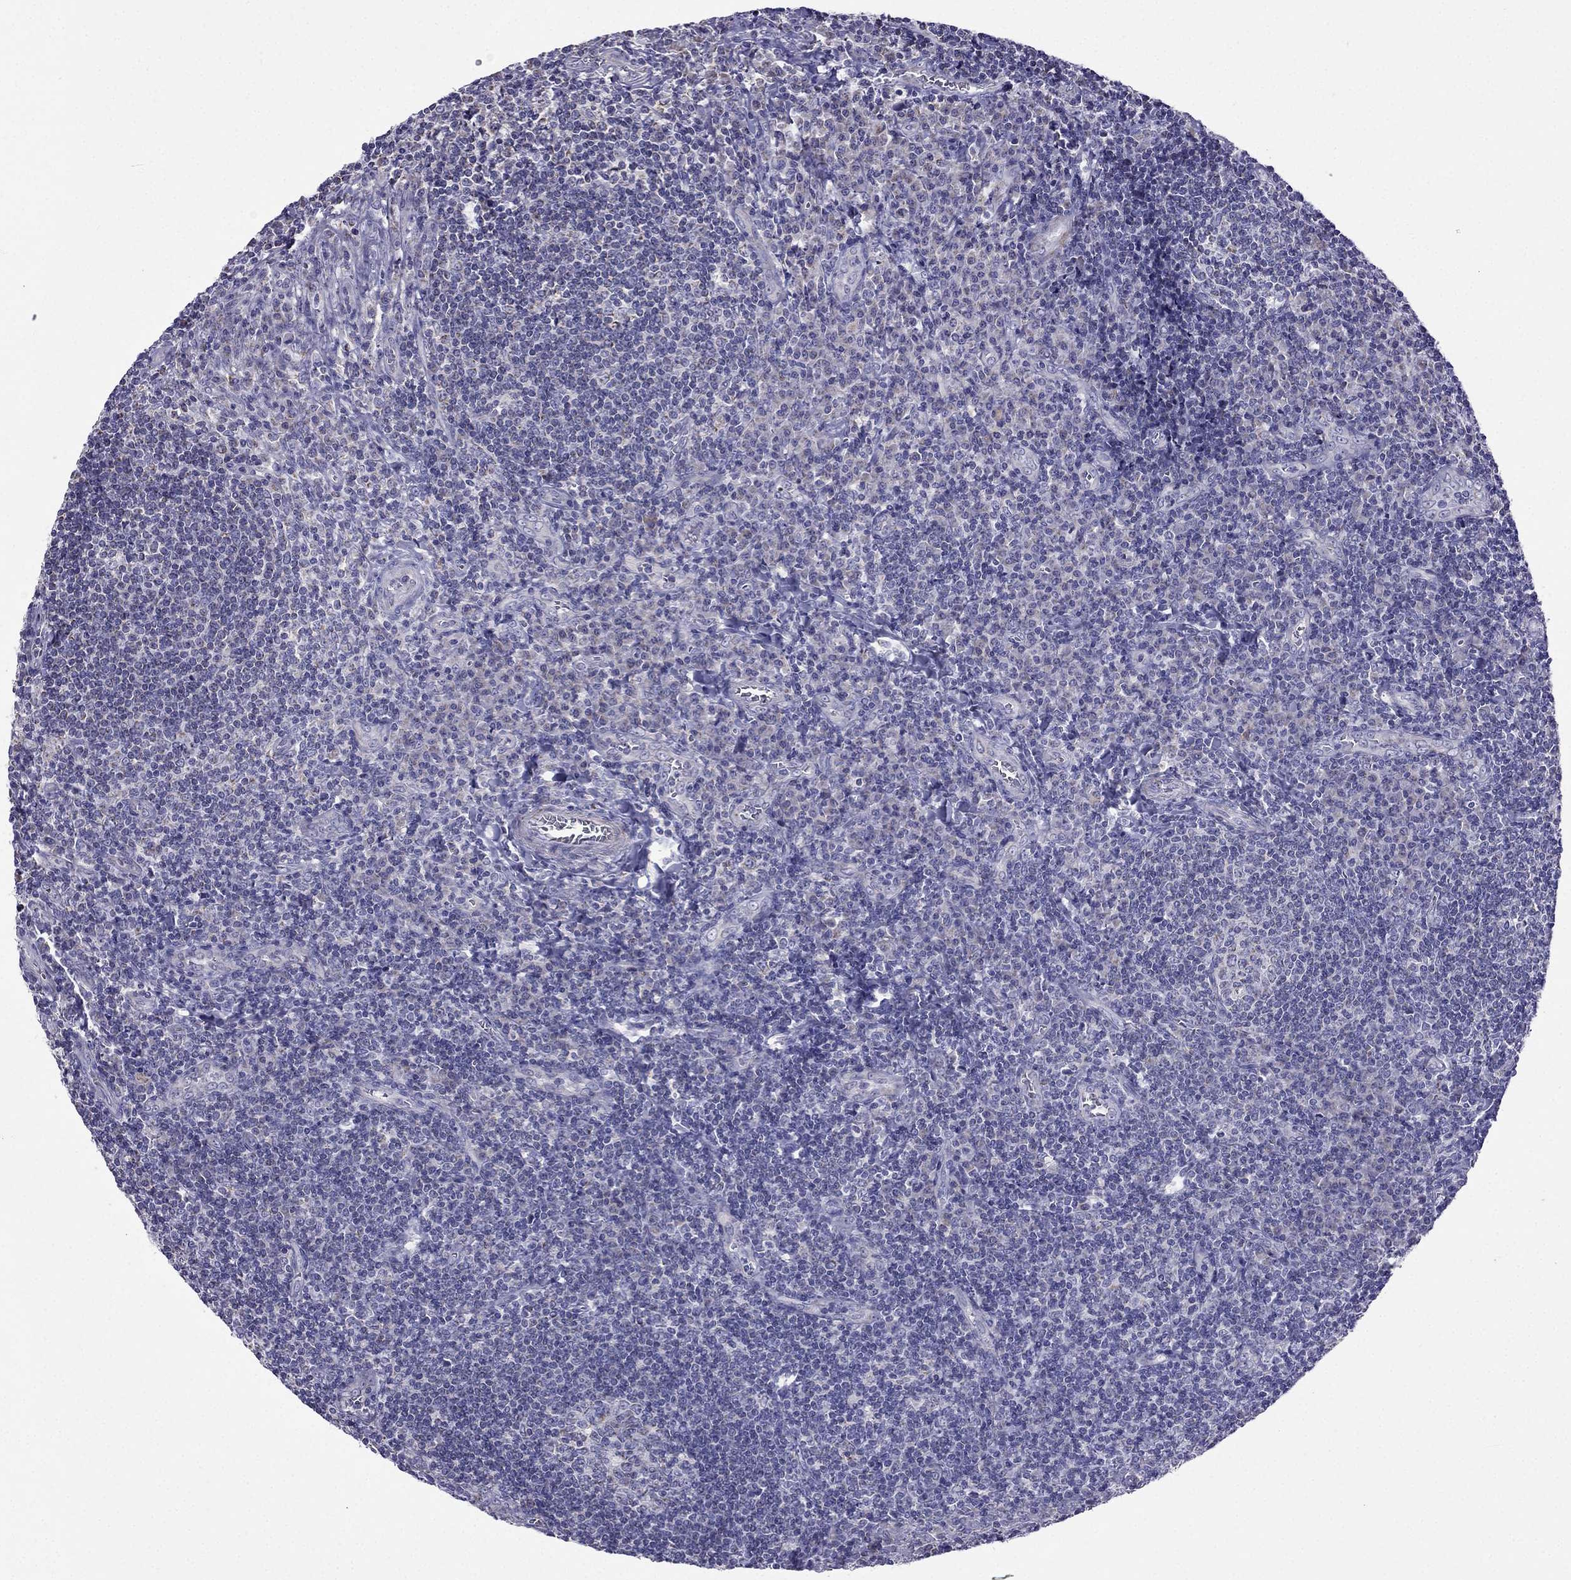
{"staining": {"intensity": "weak", "quantity": "<25%", "location": "cytoplasmic/membranous"}, "tissue": "tonsil", "cell_type": "Germinal center cells", "image_type": "normal", "snomed": [{"axis": "morphology", "description": "Normal tissue, NOS"}, {"axis": "topography", "description": "Tonsil"}], "caption": "Germinal center cells show no significant positivity in normal tonsil. (Stains: DAB immunohistochemistry with hematoxylin counter stain, Microscopy: brightfield microscopy at high magnification).", "gene": "DSC1", "patient": {"sex": "male", "age": 33}}